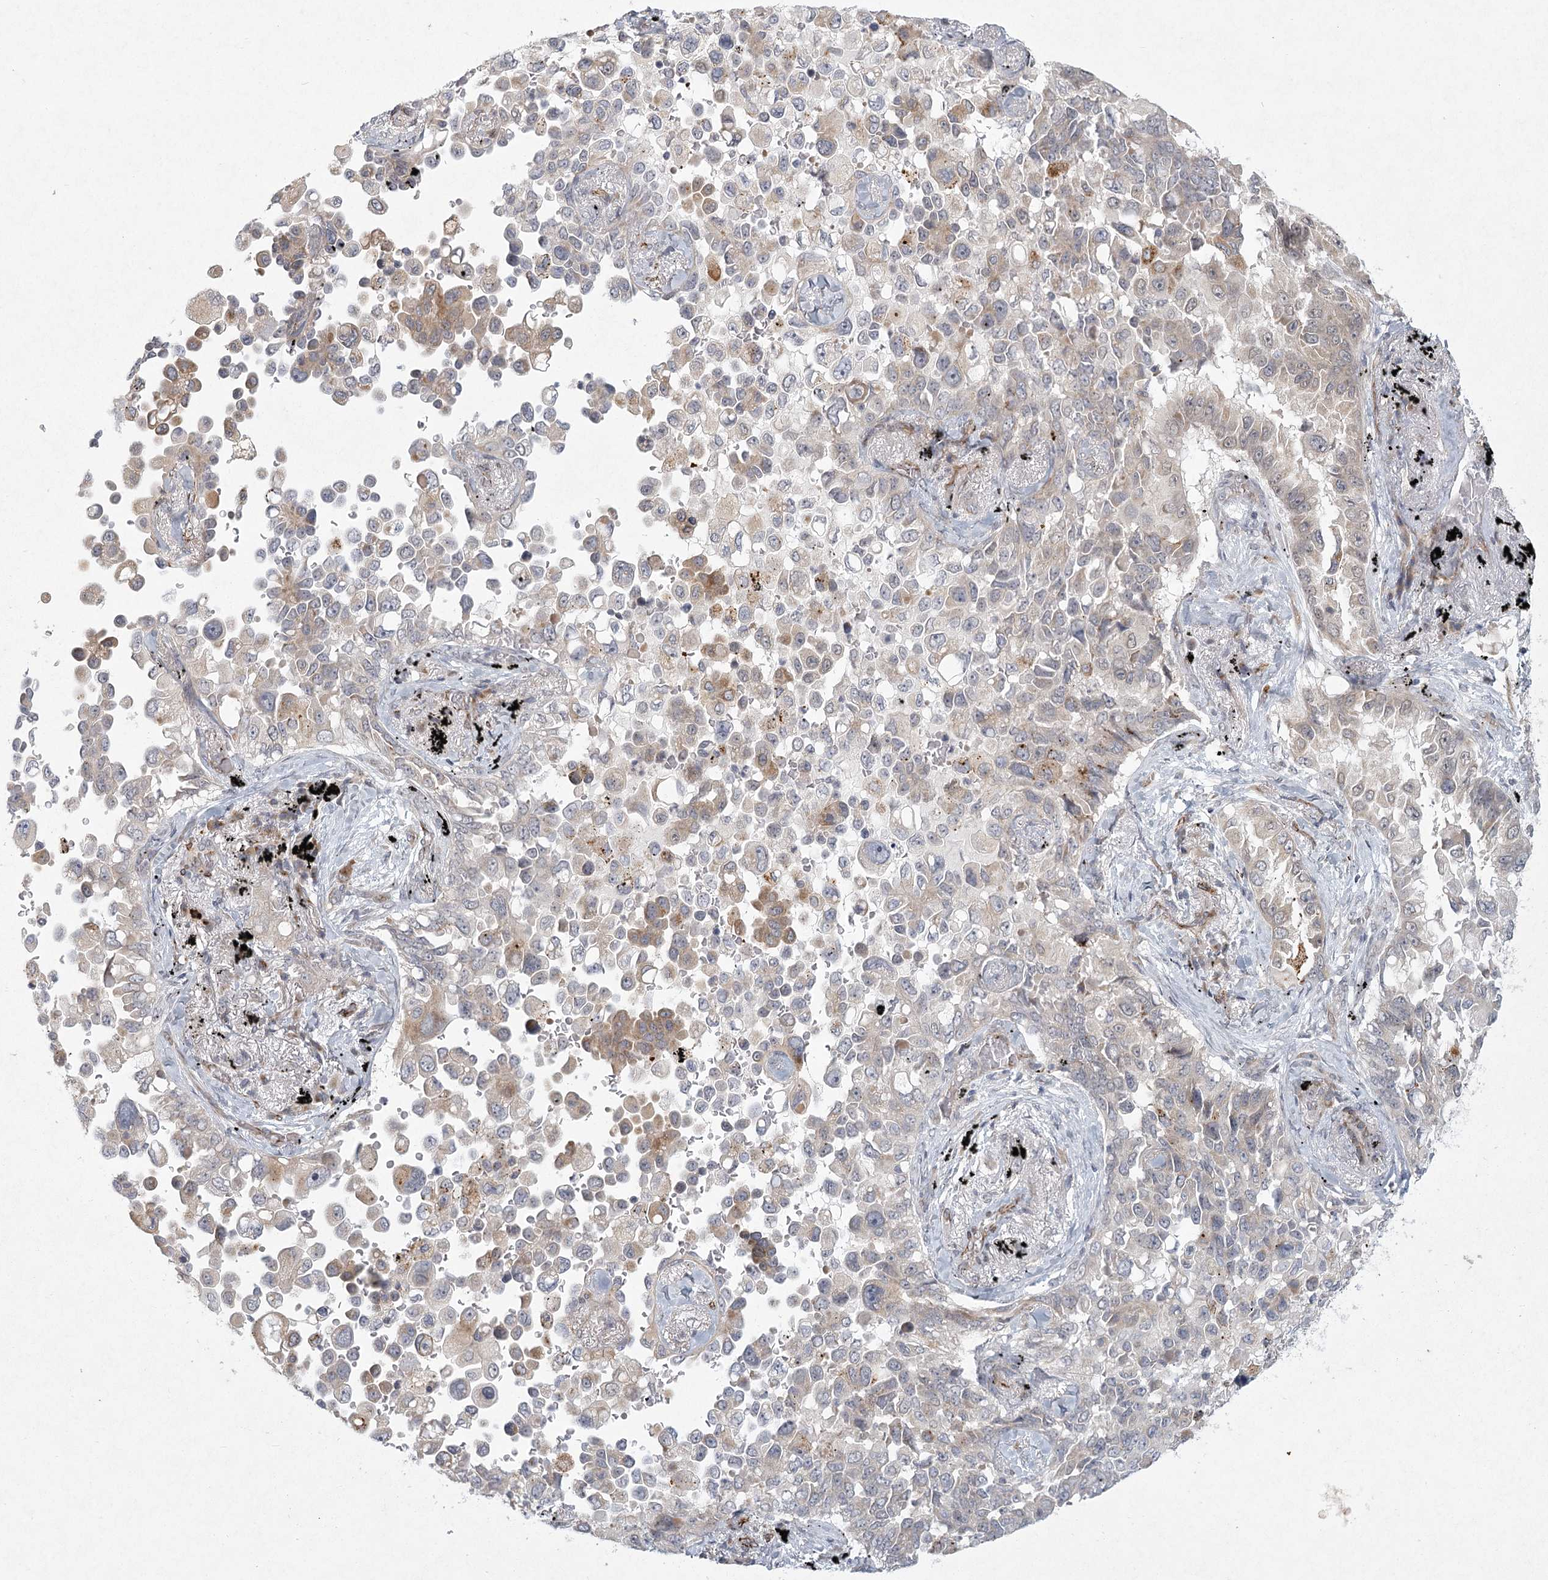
{"staining": {"intensity": "weak", "quantity": "25%-75%", "location": "cytoplasmic/membranous"}, "tissue": "lung cancer", "cell_type": "Tumor cells", "image_type": "cancer", "snomed": [{"axis": "morphology", "description": "Adenocarcinoma, NOS"}, {"axis": "topography", "description": "Lung"}], "caption": "A low amount of weak cytoplasmic/membranous expression is identified in approximately 25%-75% of tumor cells in lung cancer tissue. Using DAB (brown) and hematoxylin (blue) stains, captured at high magnification using brightfield microscopy.", "gene": "MEPE", "patient": {"sex": "female", "age": 67}}